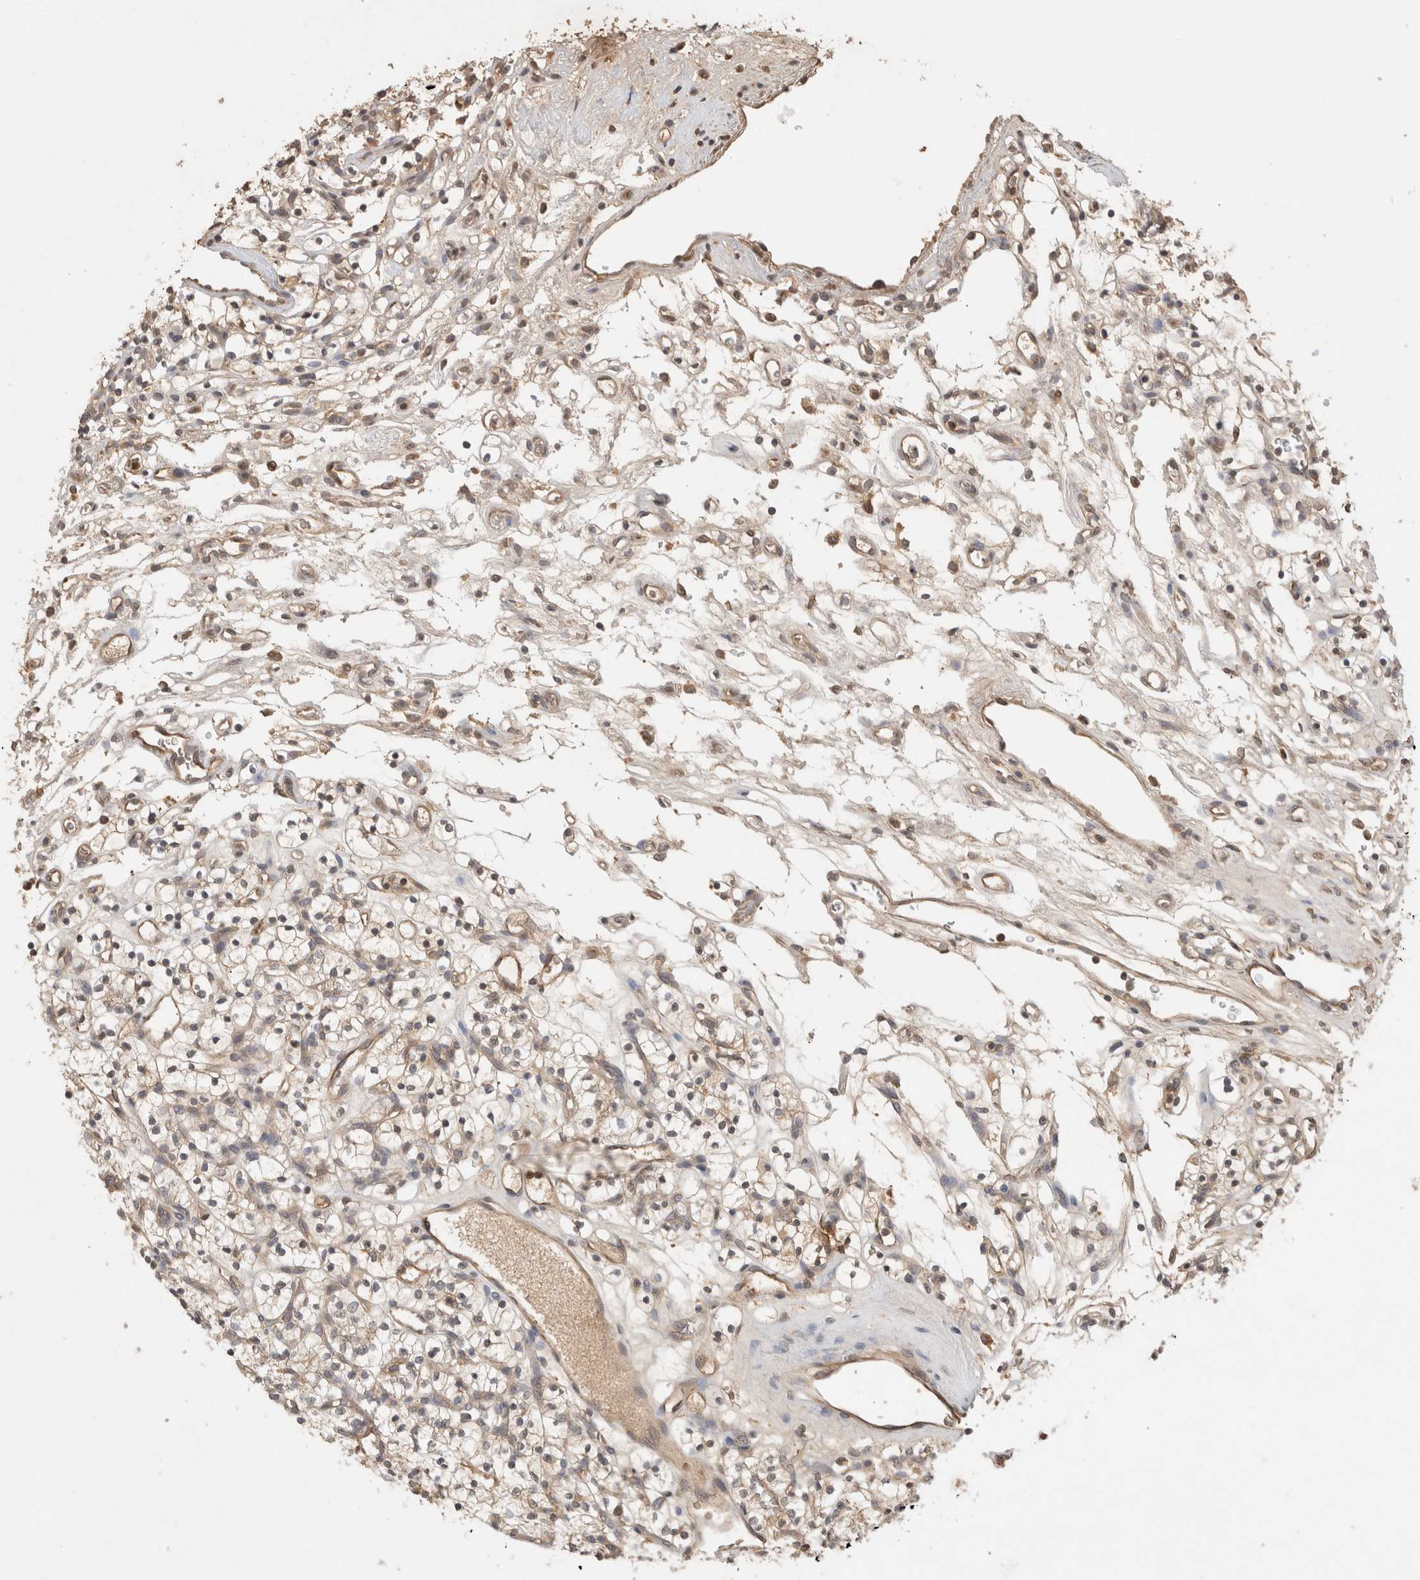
{"staining": {"intensity": "weak", "quantity": ">75%", "location": "cytoplasmic/membranous"}, "tissue": "renal cancer", "cell_type": "Tumor cells", "image_type": "cancer", "snomed": [{"axis": "morphology", "description": "Adenocarcinoma, NOS"}, {"axis": "topography", "description": "Kidney"}], "caption": "Renal adenocarcinoma tissue demonstrates weak cytoplasmic/membranous expression in about >75% of tumor cells", "gene": "PRMT3", "patient": {"sex": "female", "age": 57}}